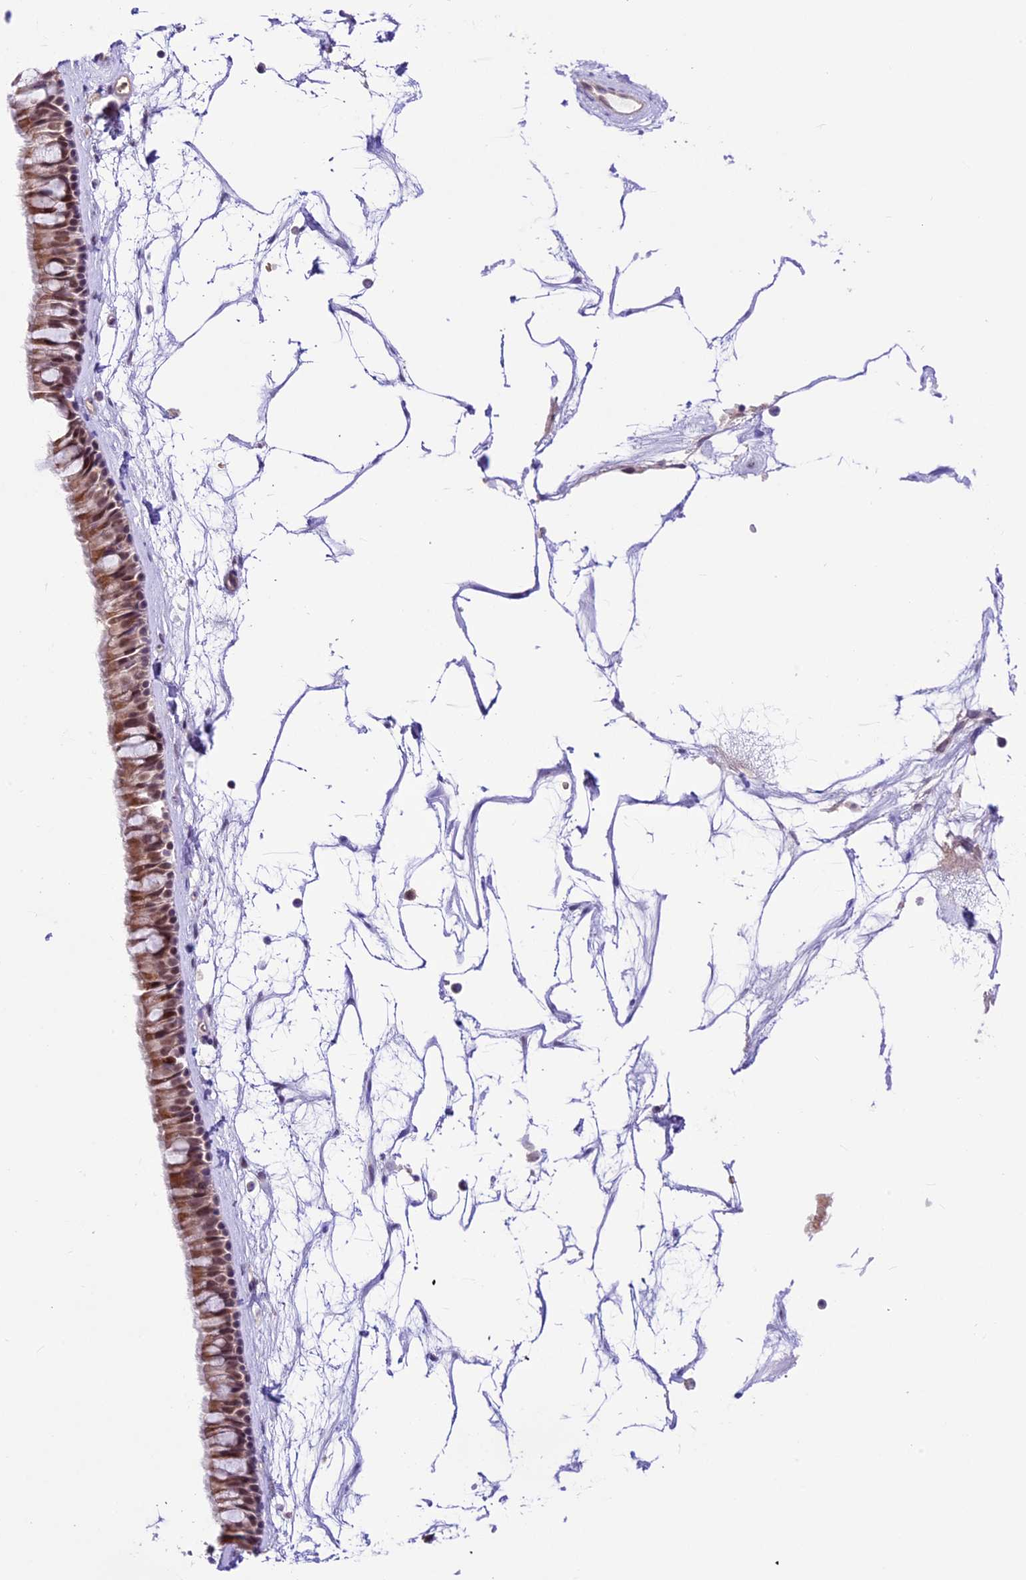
{"staining": {"intensity": "moderate", "quantity": ">75%", "location": "cytoplasmic/membranous,nuclear"}, "tissue": "nasopharynx", "cell_type": "Respiratory epithelial cells", "image_type": "normal", "snomed": [{"axis": "morphology", "description": "Normal tissue, NOS"}, {"axis": "topography", "description": "Nasopharynx"}], "caption": "IHC staining of unremarkable nasopharynx, which displays medium levels of moderate cytoplasmic/membranous,nuclear staining in approximately >75% of respiratory epithelial cells indicating moderate cytoplasmic/membranous,nuclear protein staining. The staining was performed using DAB (brown) for protein detection and nuclei were counterstained in hematoxylin (blue).", "gene": "SHKBP1", "patient": {"sex": "male", "age": 64}}